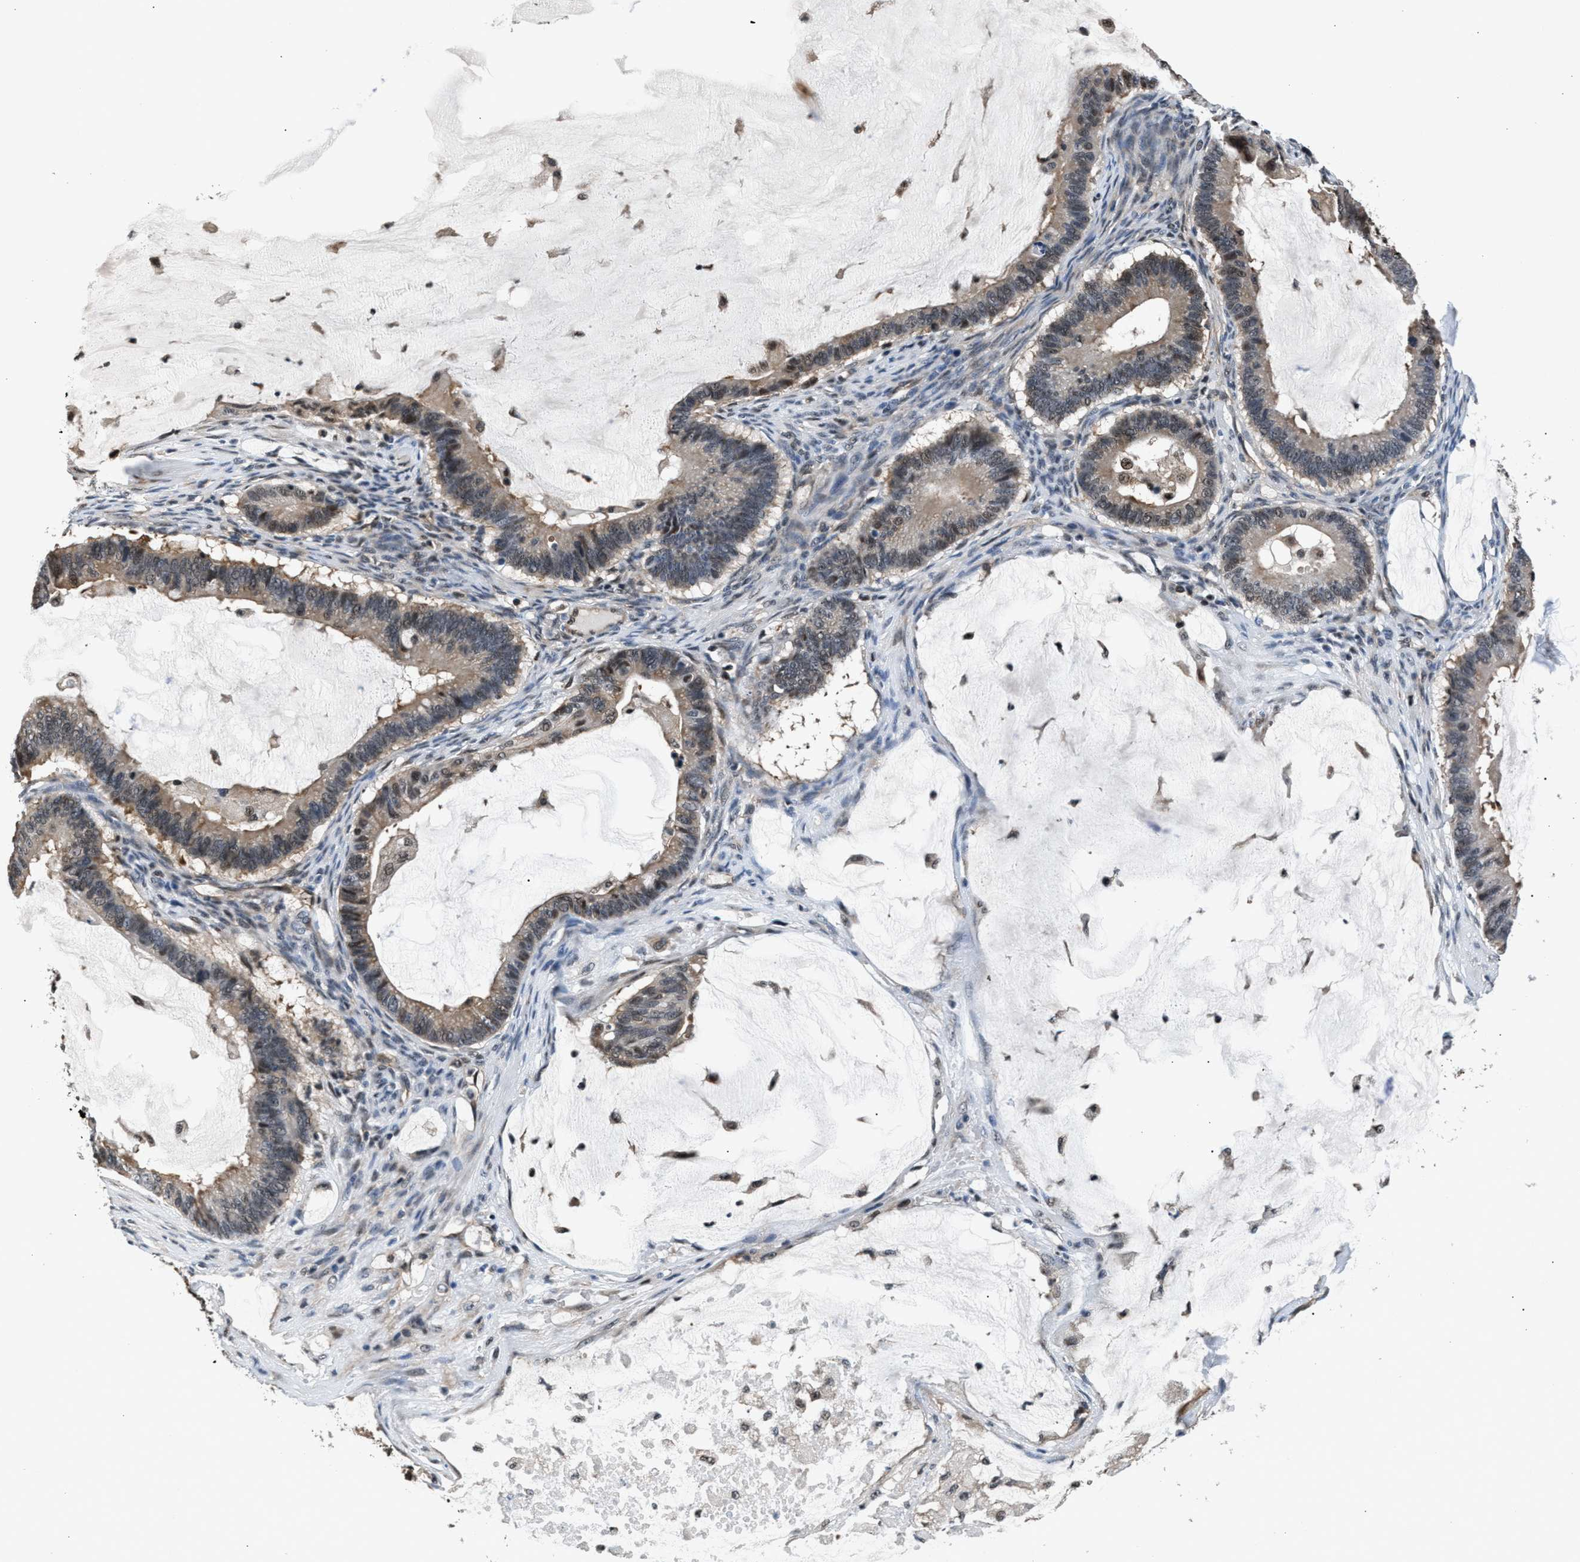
{"staining": {"intensity": "weak", "quantity": ">75%", "location": "cytoplasmic/membranous,nuclear"}, "tissue": "ovarian cancer", "cell_type": "Tumor cells", "image_type": "cancer", "snomed": [{"axis": "morphology", "description": "Cystadenocarcinoma, mucinous, NOS"}, {"axis": "topography", "description": "Ovary"}], "caption": "This photomicrograph exhibits immunohistochemistry (IHC) staining of ovarian cancer, with low weak cytoplasmic/membranous and nuclear expression in about >75% of tumor cells.", "gene": "RBM33", "patient": {"sex": "female", "age": 61}}